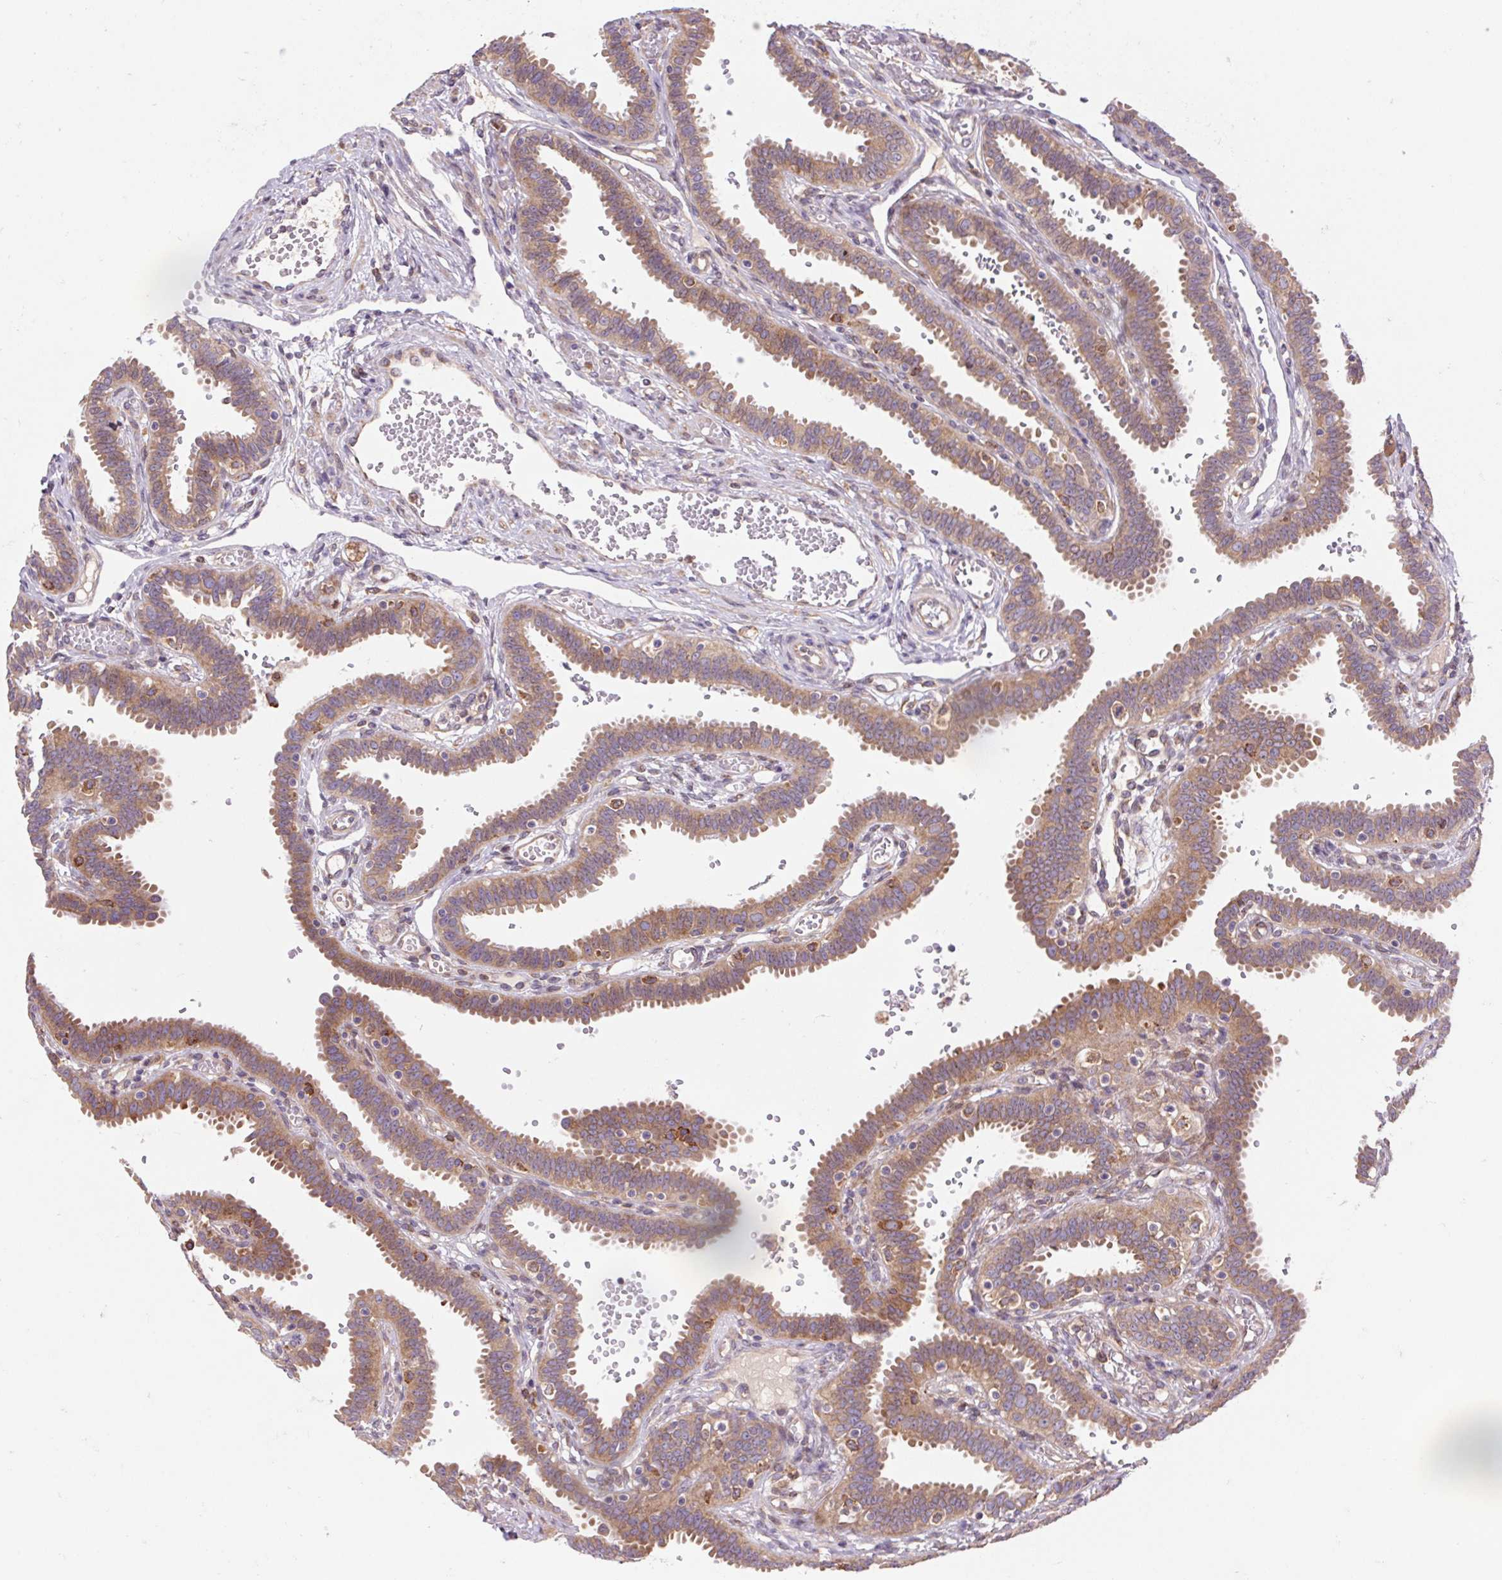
{"staining": {"intensity": "moderate", "quantity": ">75%", "location": "cytoplasmic/membranous"}, "tissue": "fallopian tube", "cell_type": "Glandular cells", "image_type": "normal", "snomed": [{"axis": "morphology", "description": "Normal tissue, NOS"}, {"axis": "topography", "description": "Fallopian tube"}], "caption": "Human fallopian tube stained for a protein (brown) reveals moderate cytoplasmic/membranous positive staining in about >75% of glandular cells.", "gene": "KLHL20", "patient": {"sex": "female", "age": 37}}